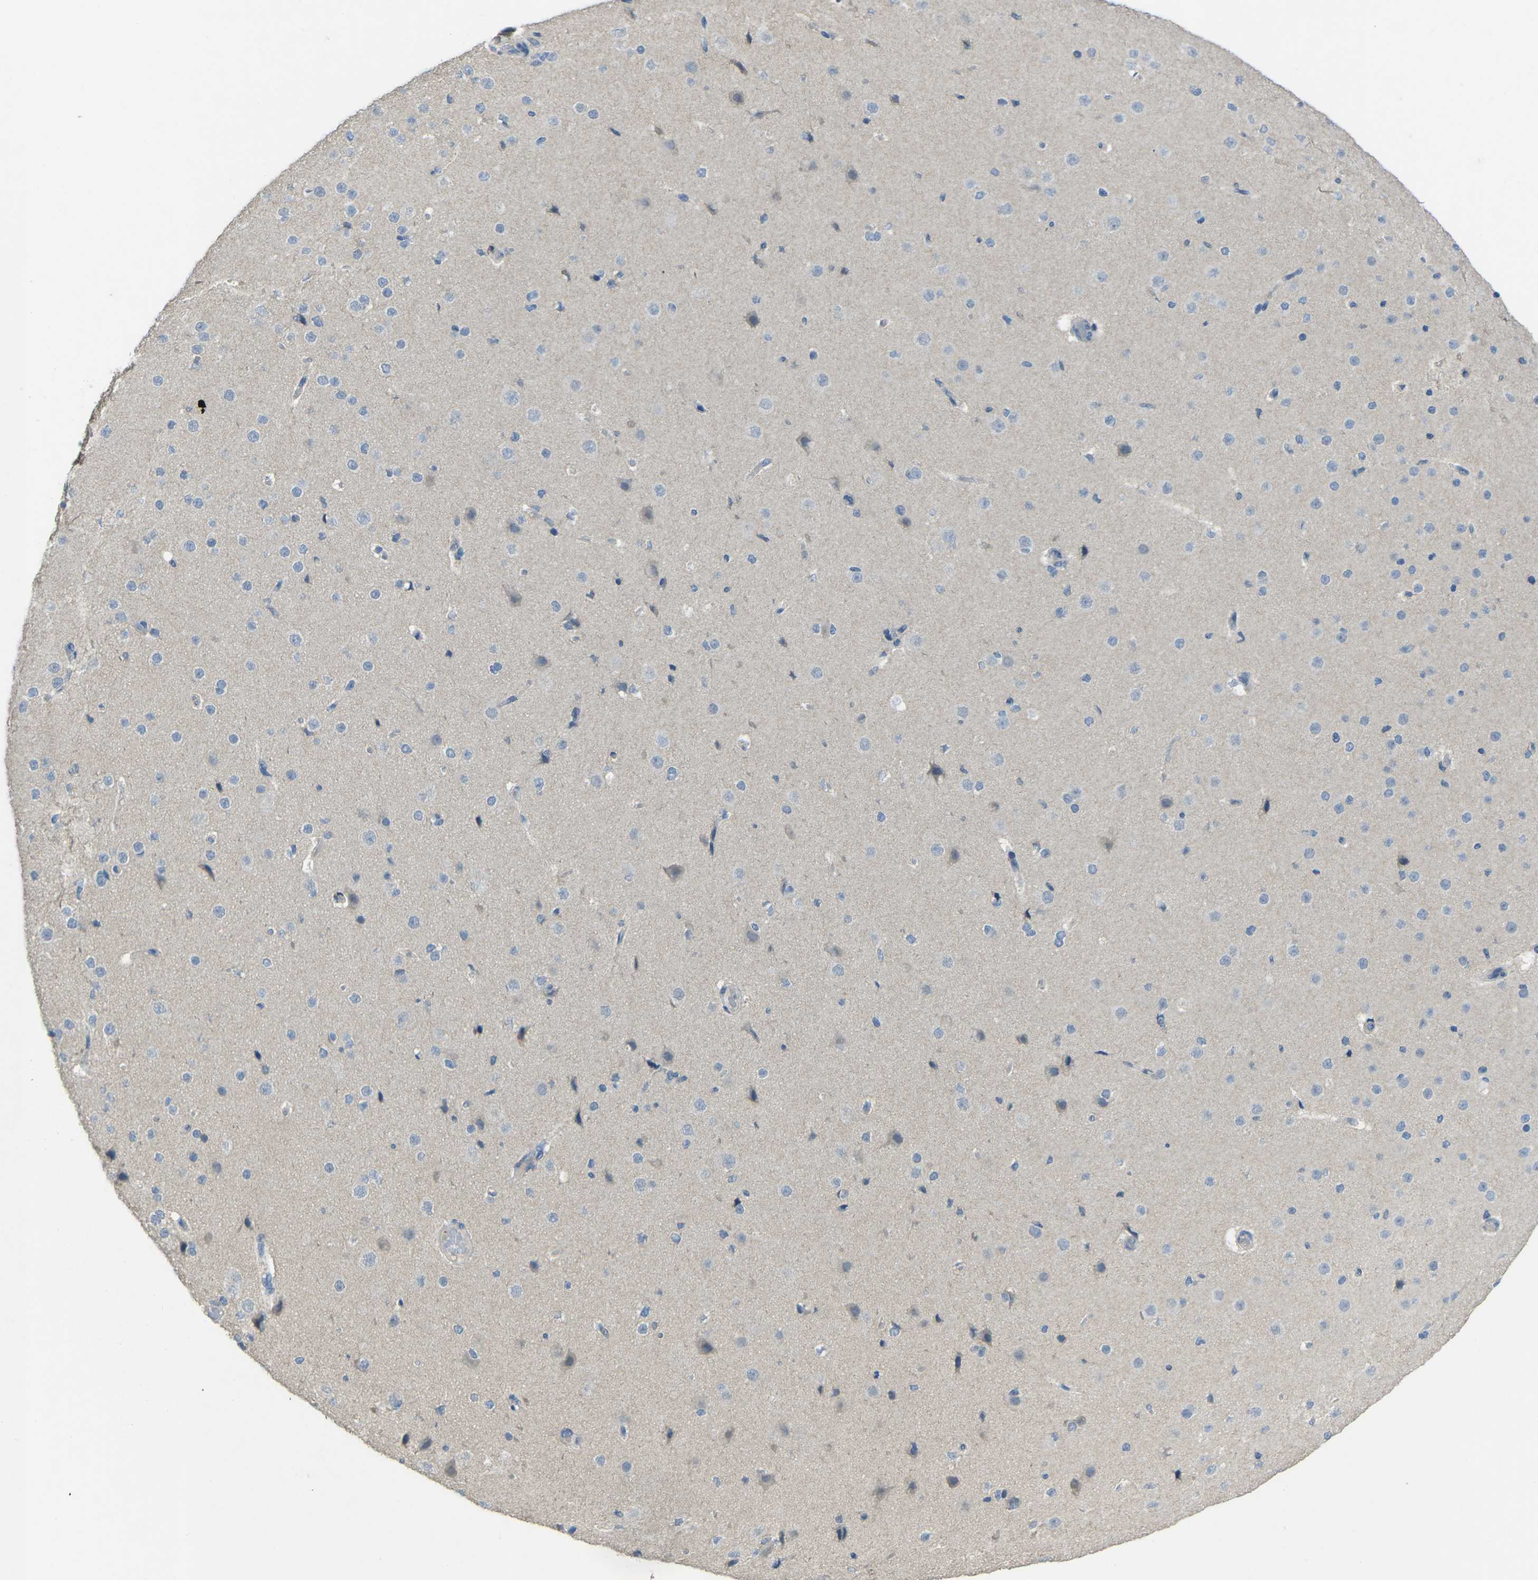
{"staining": {"intensity": "negative", "quantity": "none", "location": "none"}, "tissue": "cerebral cortex", "cell_type": "Endothelial cells", "image_type": "normal", "snomed": [{"axis": "morphology", "description": "Normal tissue, NOS"}, {"axis": "morphology", "description": "Developmental malformation"}, {"axis": "topography", "description": "Cerebral cortex"}], "caption": "An immunohistochemistry (IHC) histopathology image of benign cerebral cortex is shown. There is no staining in endothelial cells of cerebral cortex. (Stains: DAB (3,3'-diaminobenzidine) IHC with hematoxylin counter stain, Microscopy: brightfield microscopy at high magnification).", "gene": "CD19", "patient": {"sex": "female", "age": 30}}